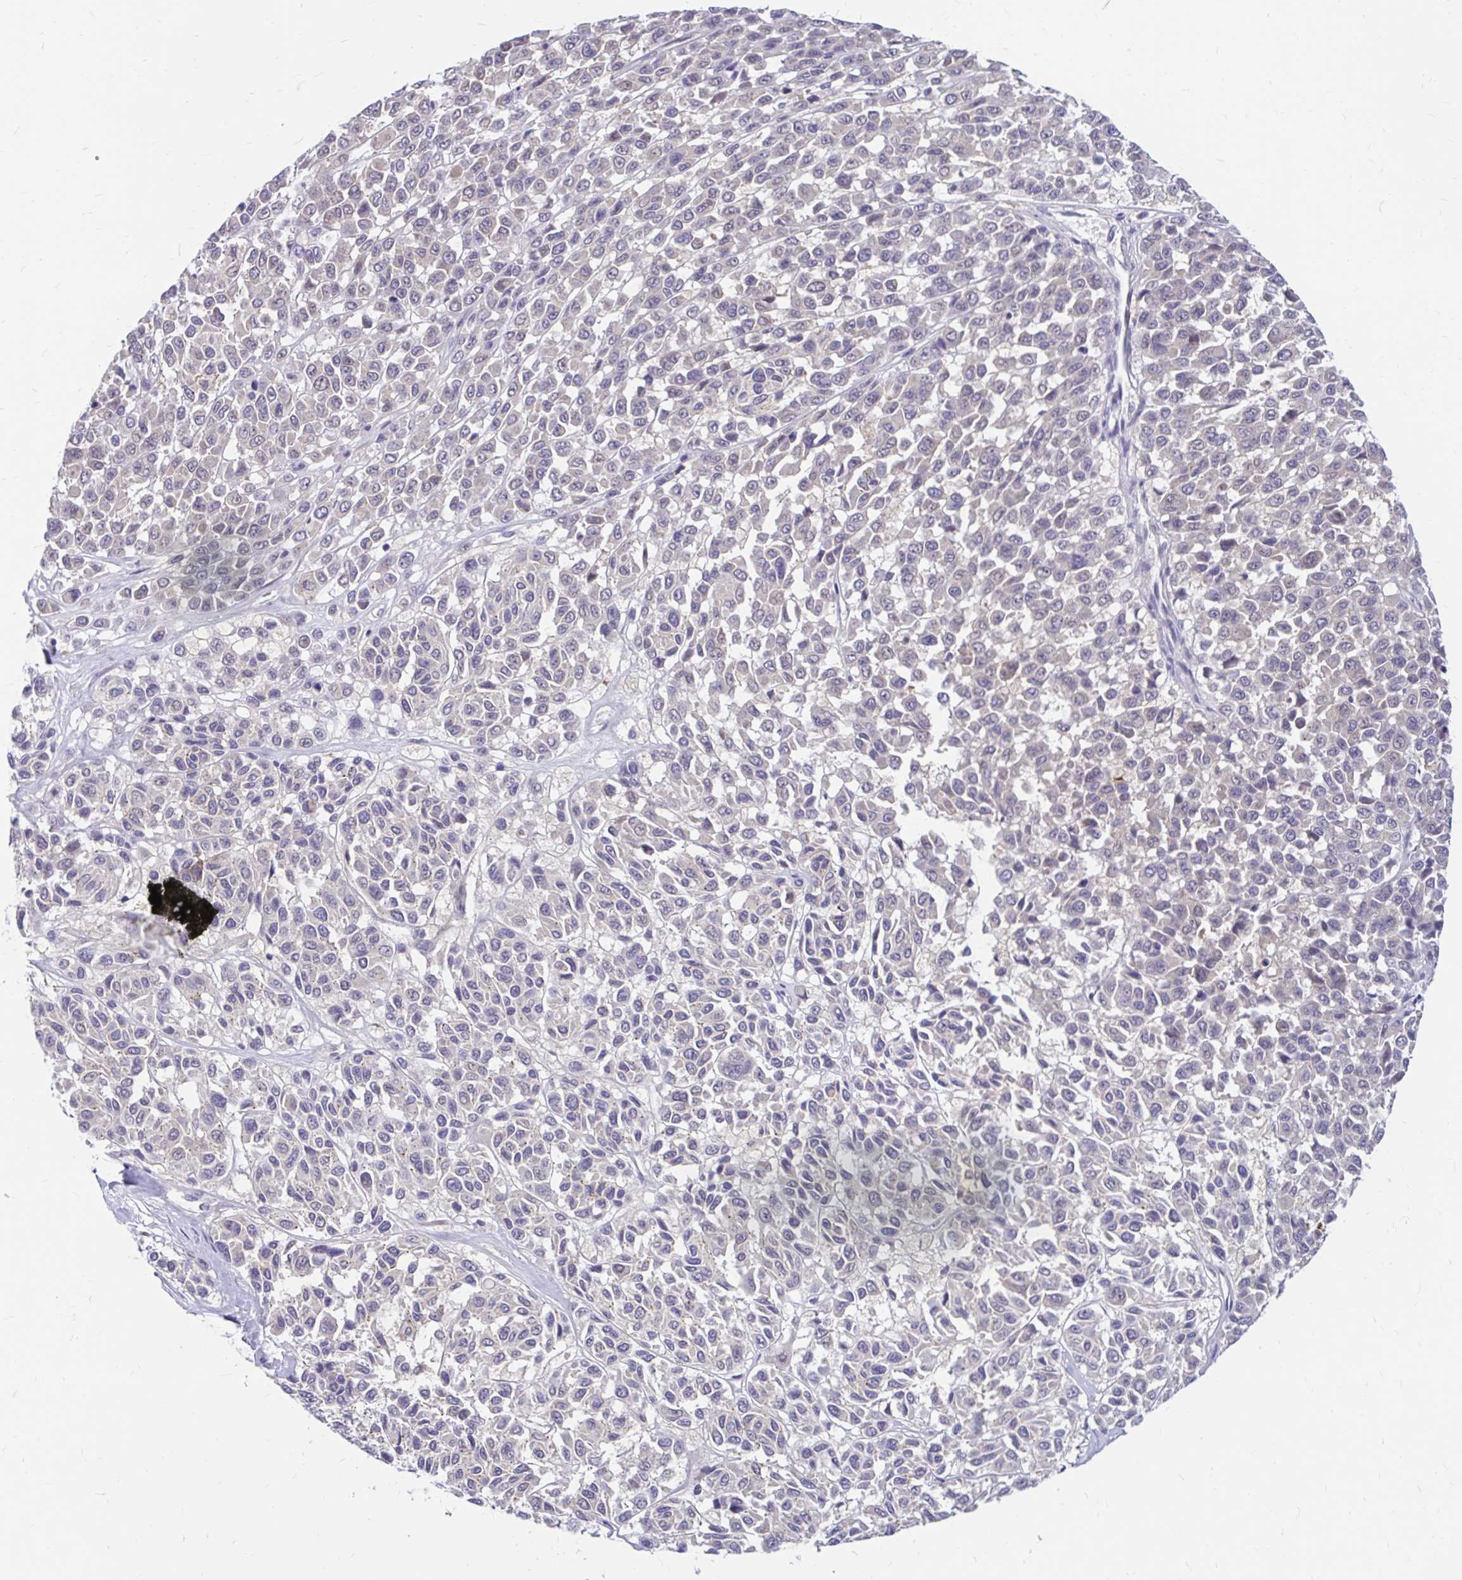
{"staining": {"intensity": "weak", "quantity": "25%-75%", "location": "cytoplasmic/membranous"}, "tissue": "melanoma", "cell_type": "Tumor cells", "image_type": "cancer", "snomed": [{"axis": "morphology", "description": "Malignant melanoma, NOS"}, {"axis": "topography", "description": "Skin"}], "caption": "This is an image of immunohistochemistry staining of malignant melanoma, which shows weak positivity in the cytoplasmic/membranous of tumor cells.", "gene": "MAP1LC3A", "patient": {"sex": "female", "age": 66}}